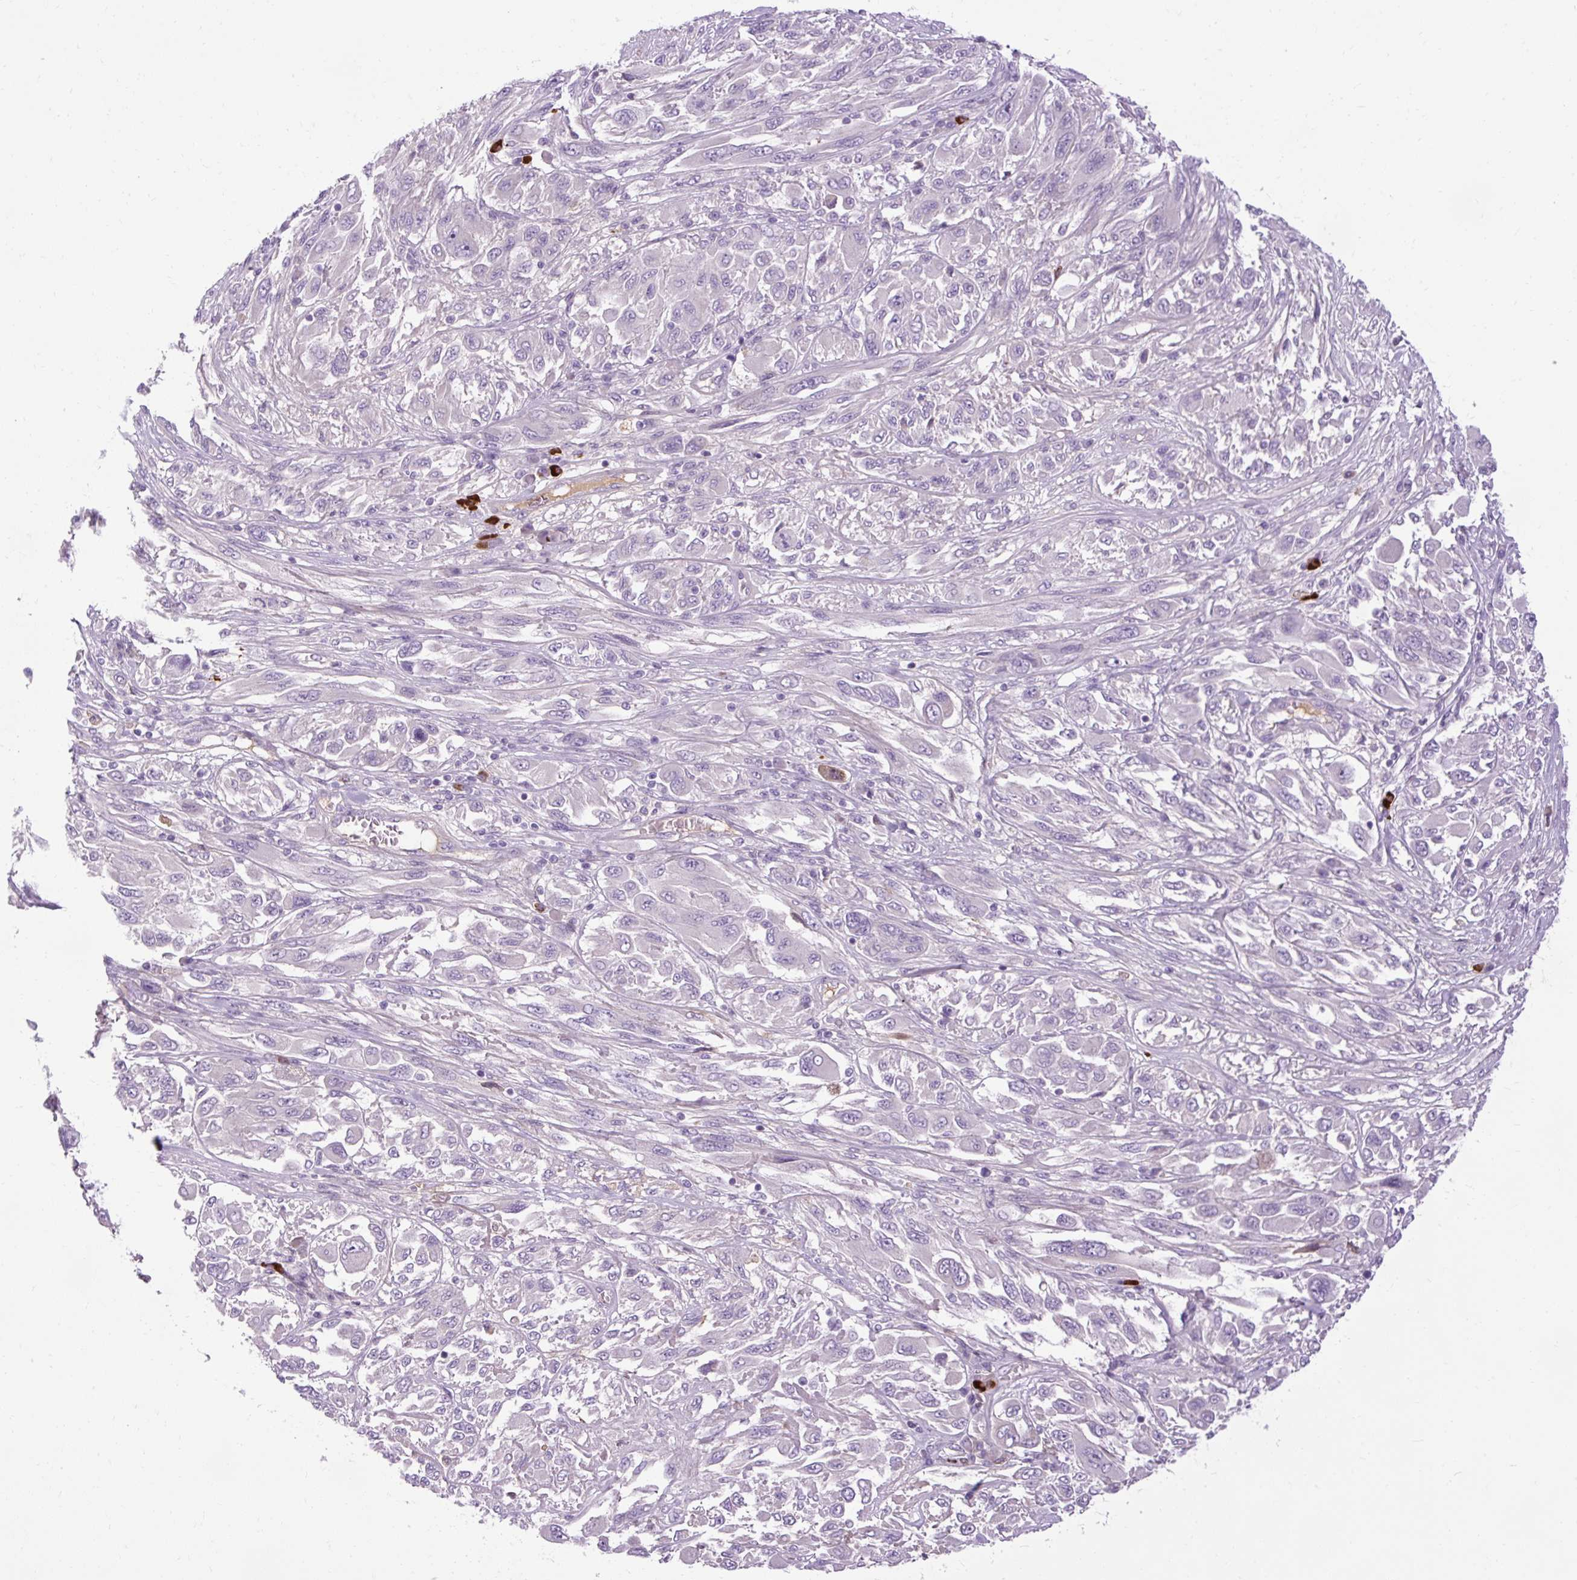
{"staining": {"intensity": "negative", "quantity": "none", "location": "none"}, "tissue": "melanoma", "cell_type": "Tumor cells", "image_type": "cancer", "snomed": [{"axis": "morphology", "description": "Malignant melanoma, NOS"}, {"axis": "topography", "description": "Skin"}], "caption": "Tumor cells show no significant protein expression in malignant melanoma. (DAB (3,3'-diaminobenzidine) immunohistochemistry, high magnification).", "gene": "ARRDC2", "patient": {"sex": "female", "age": 91}}